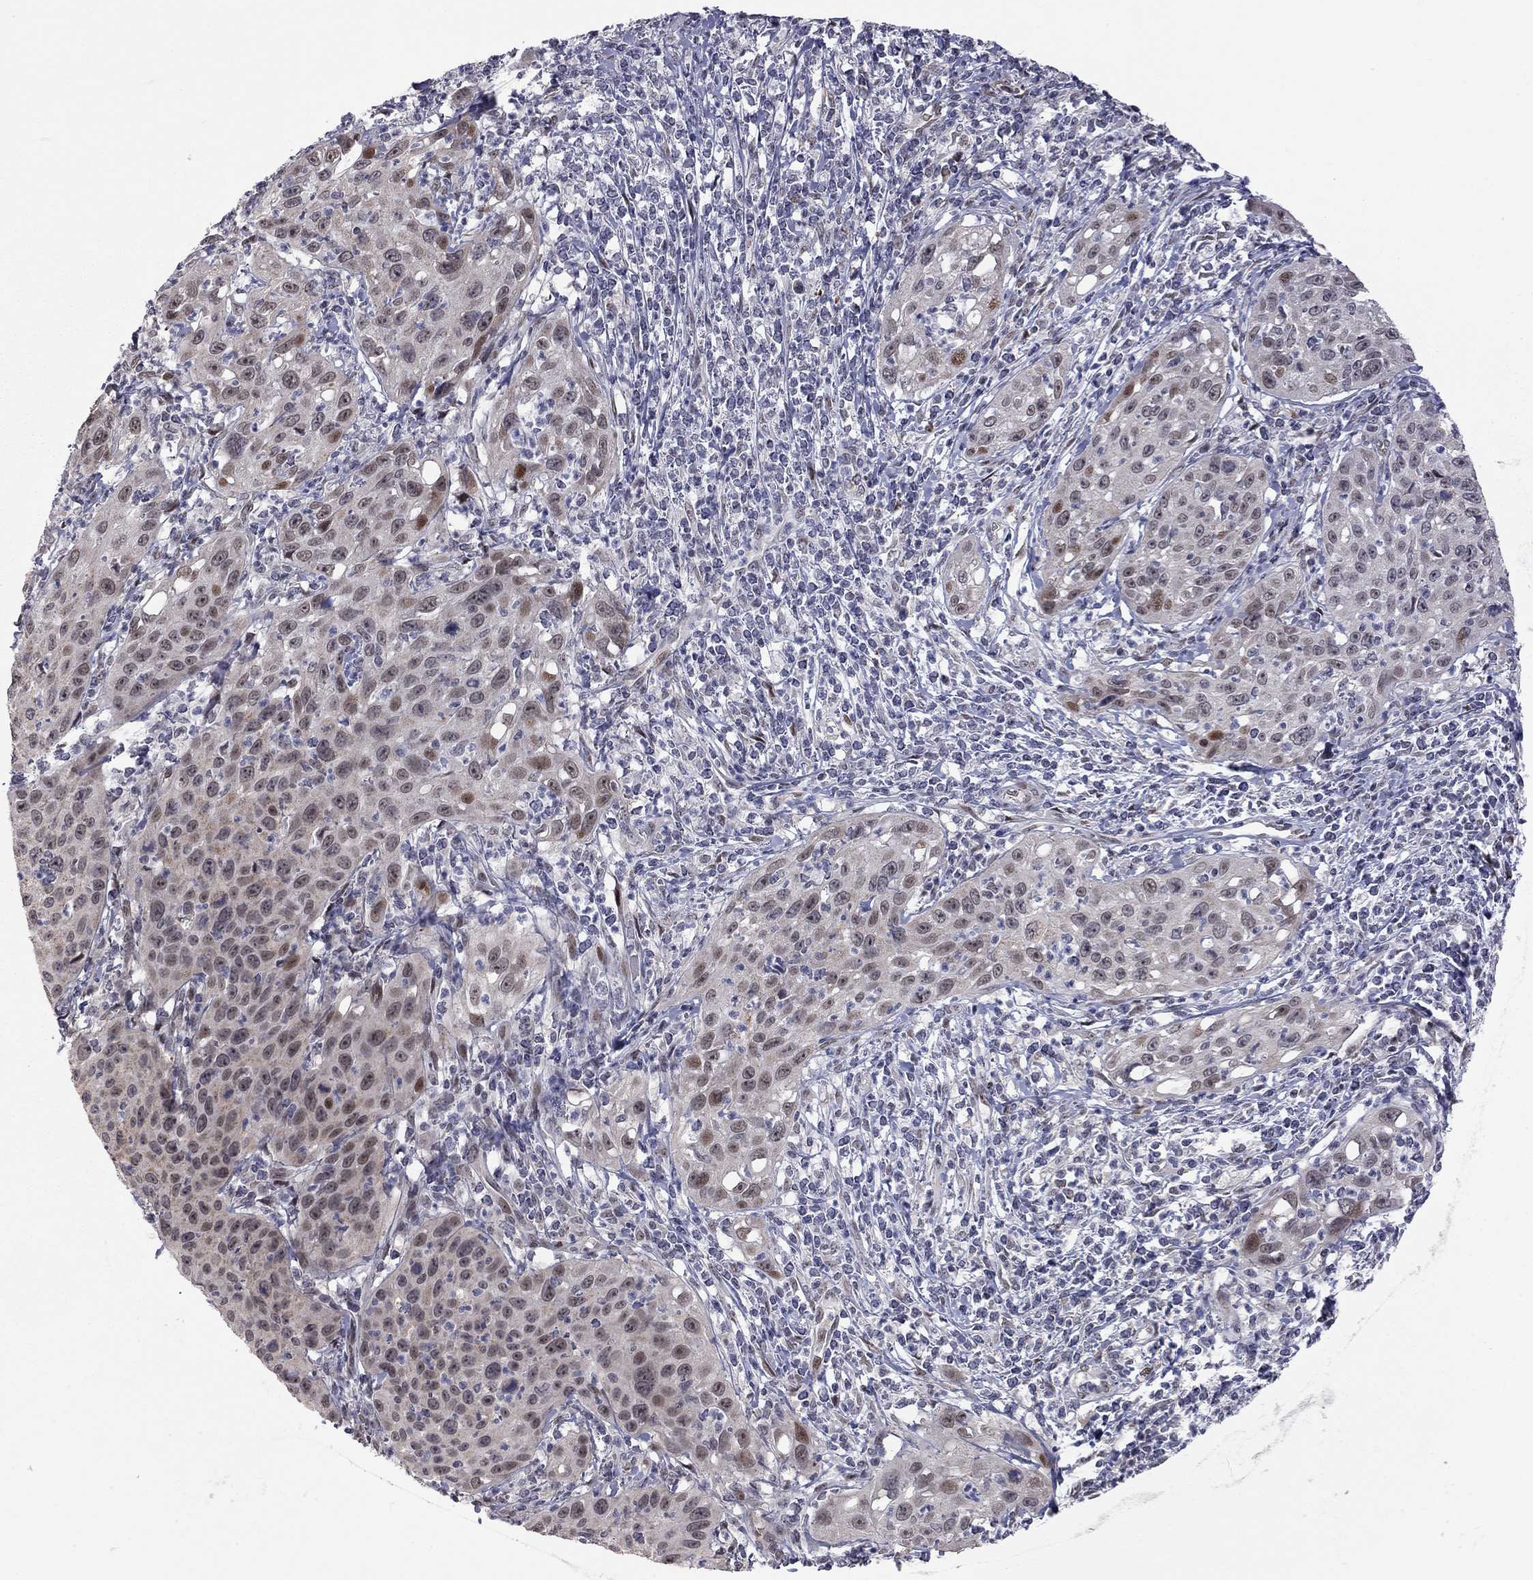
{"staining": {"intensity": "moderate", "quantity": "<25%", "location": "nuclear"}, "tissue": "cervical cancer", "cell_type": "Tumor cells", "image_type": "cancer", "snomed": [{"axis": "morphology", "description": "Squamous cell carcinoma, NOS"}, {"axis": "topography", "description": "Cervix"}], "caption": "Moderate nuclear positivity for a protein is present in about <25% of tumor cells of cervical squamous cell carcinoma using immunohistochemistry.", "gene": "MC3R", "patient": {"sex": "female", "age": 26}}